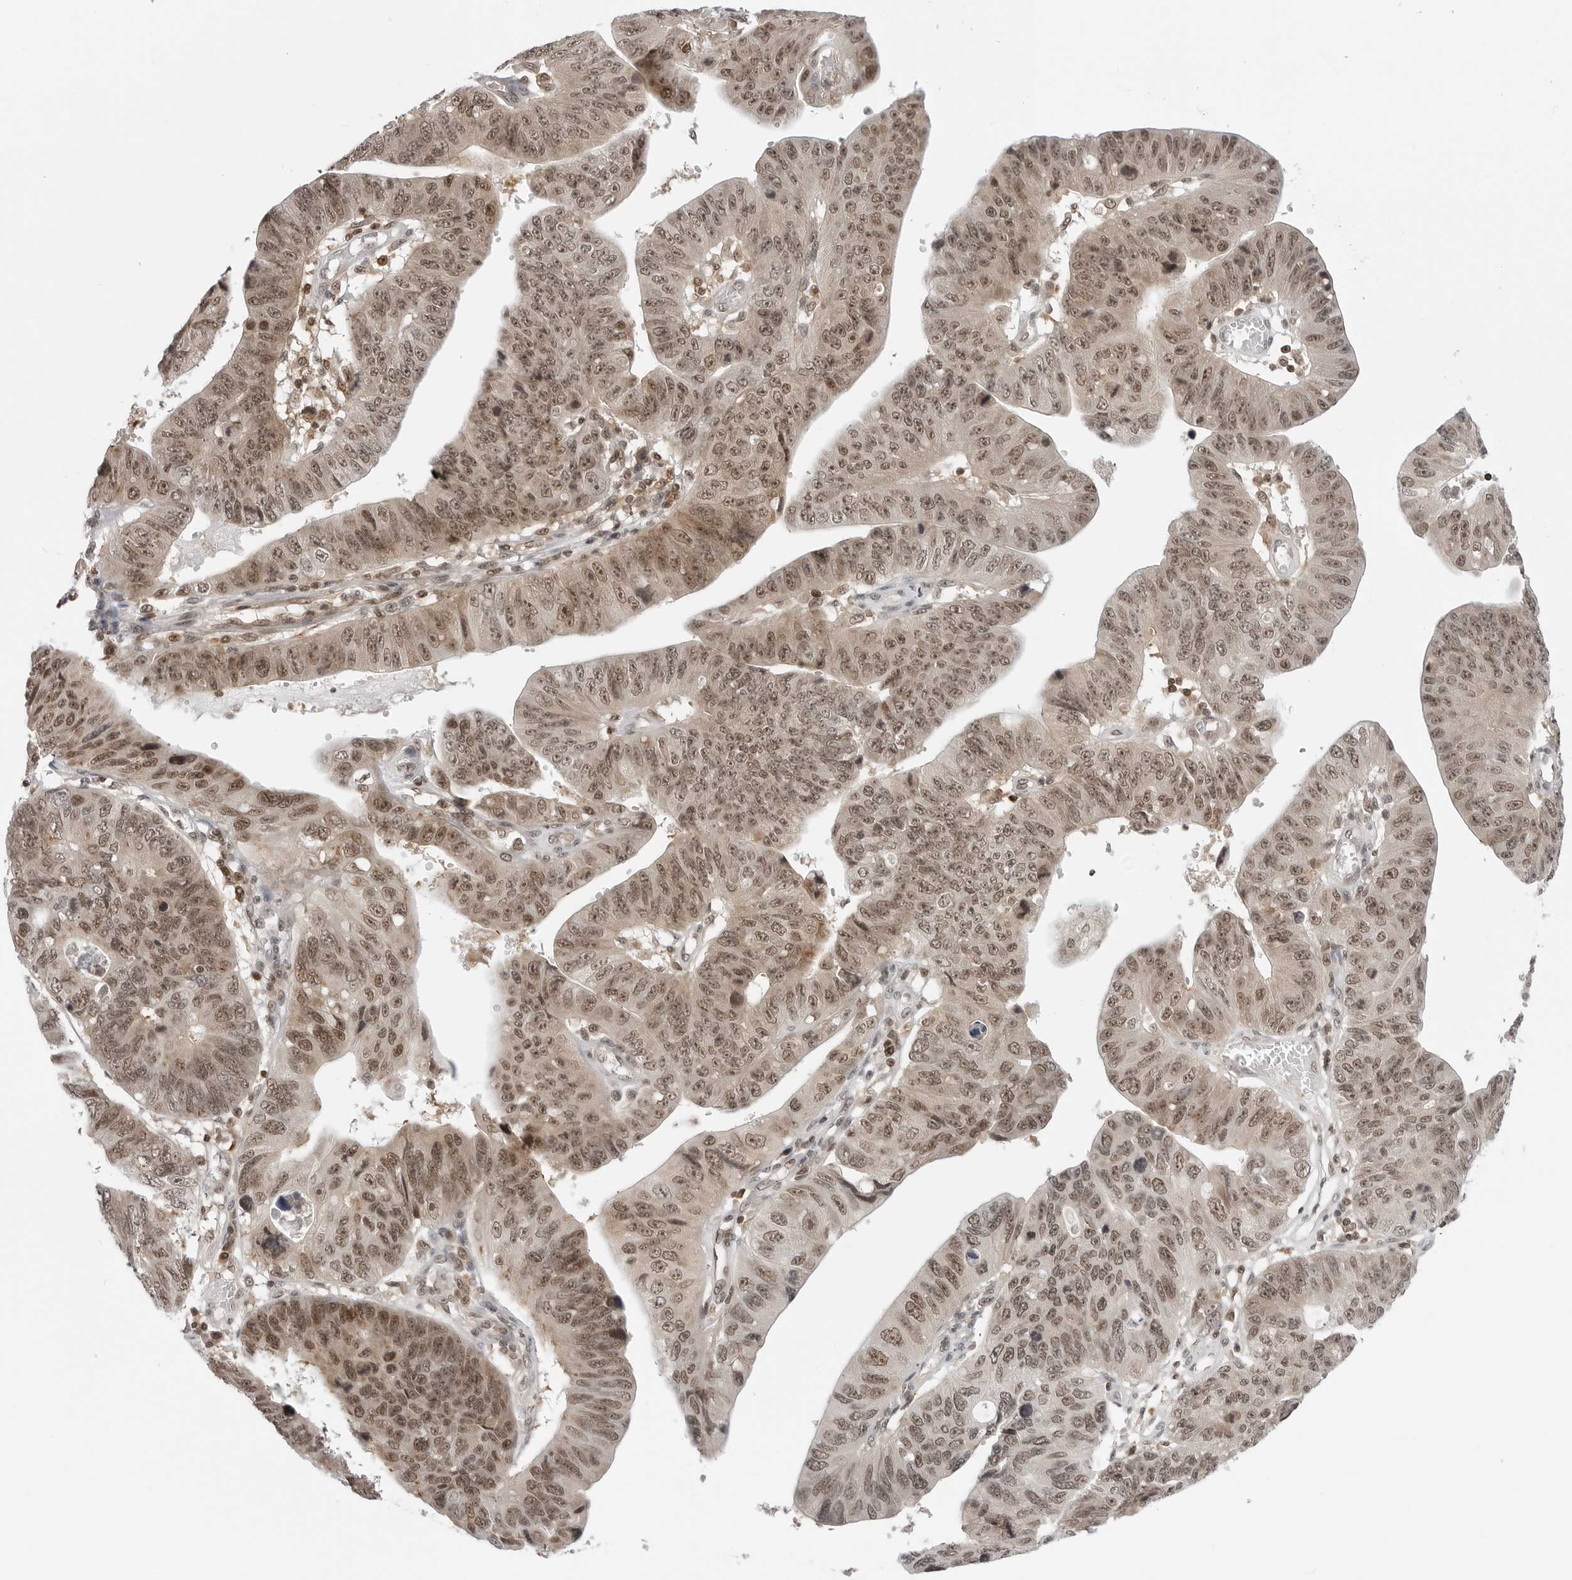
{"staining": {"intensity": "moderate", "quantity": ">75%", "location": "cytoplasmic/membranous,nuclear"}, "tissue": "stomach cancer", "cell_type": "Tumor cells", "image_type": "cancer", "snomed": [{"axis": "morphology", "description": "Adenocarcinoma, NOS"}, {"axis": "topography", "description": "Stomach"}], "caption": "An IHC micrograph of tumor tissue is shown. Protein staining in brown shows moderate cytoplasmic/membranous and nuclear positivity in stomach cancer (adenocarcinoma) within tumor cells.", "gene": "C8orf33", "patient": {"sex": "male", "age": 59}}